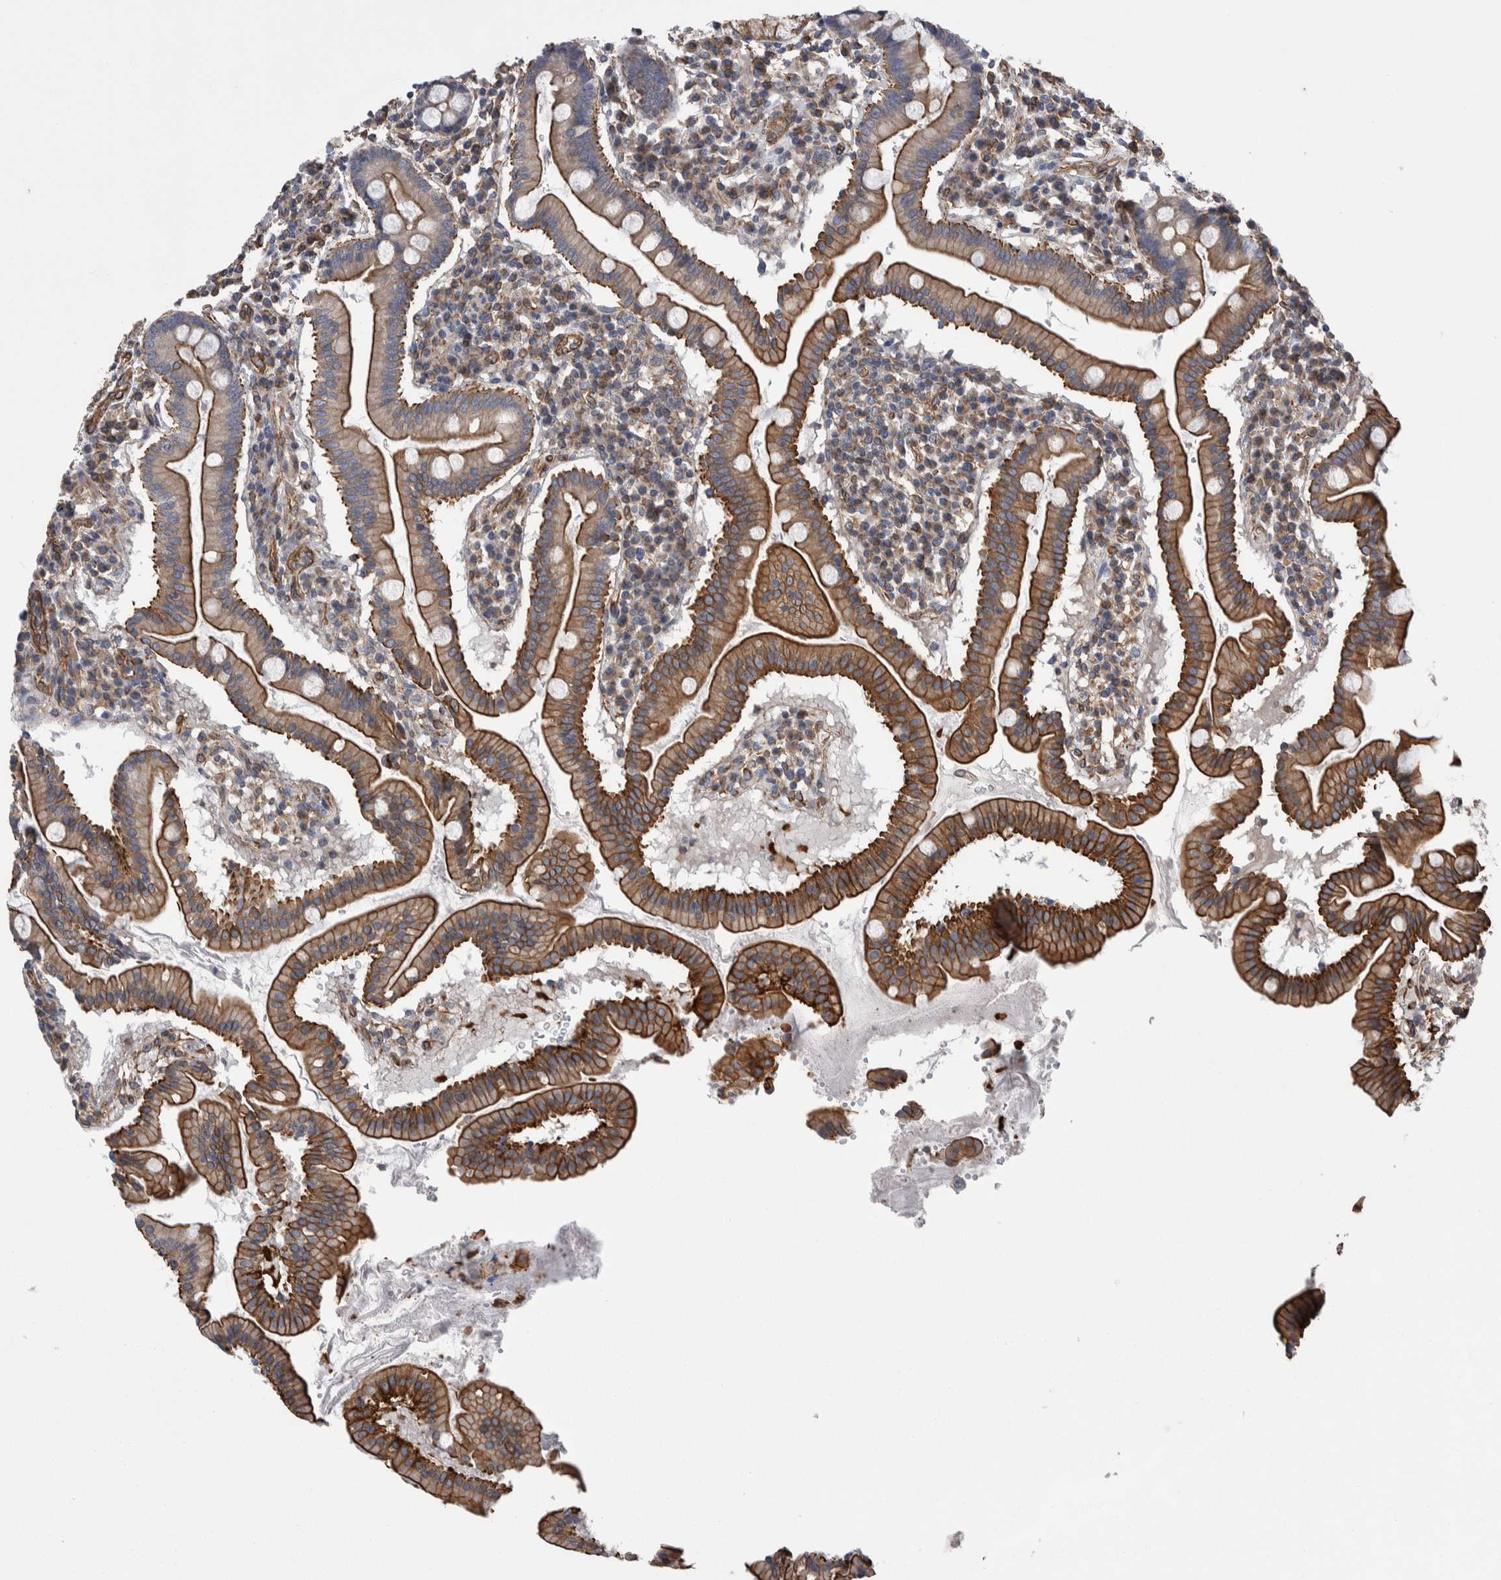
{"staining": {"intensity": "strong", "quantity": "25%-75%", "location": "cytoplasmic/membranous"}, "tissue": "duodenum", "cell_type": "Glandular cells", "image_type": "normal", "snomed": [{"axis": "morphology", "description": "Normal tissue, NOS"}, {"axis": "topography", "description": "Duodenum"}], "caption": "Glandular cells demonstrate strong cytoplasmic/membranous expression in about 25%-75% of cells in normal duodenum.", "gene": "KIF12", "patient": {"sex": "male", "age": 50}}